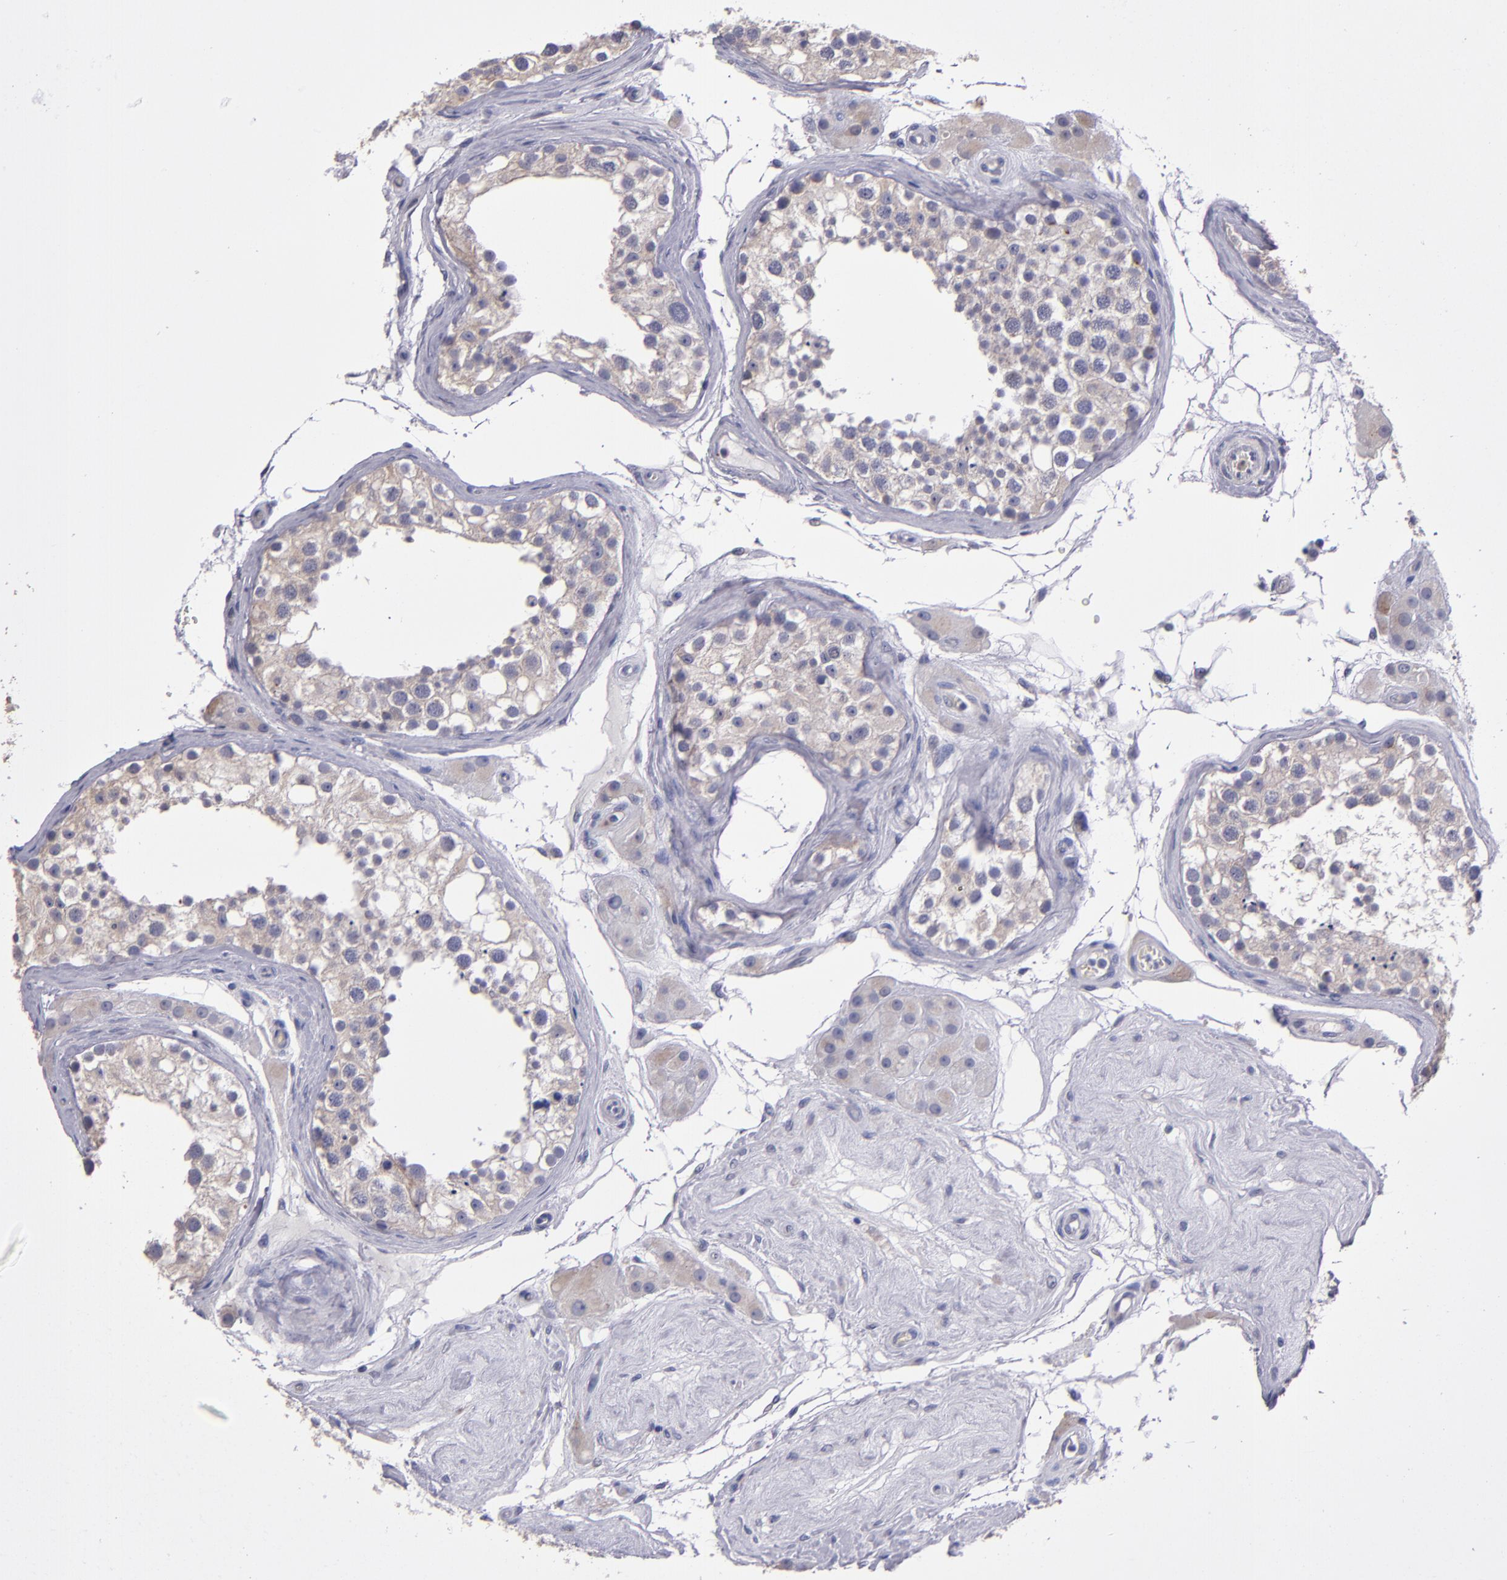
{"staining": {"intensity": "strong", "quantity": "<25%", "location": "cytoplasmic/membranous"}, "tissue": "testis", "cell_type": "Cells in seminiferous ducts", "image_type": "normal", "snomed": [{"axis": "morphology", "description": "Normal tissue, NOS"}, {"axis": "topography", "description": "Testis"}], "caption": "Protein expression analysis of normal human testis reveals strong cytoplasmic/membranous staining in about <25% of cells in seminiferous ducts. The protein of interest is shown in brown color, while the nuclei are stained blue.", "gene": "RAB41", "patient": {"sex": "male", "age": 68}}